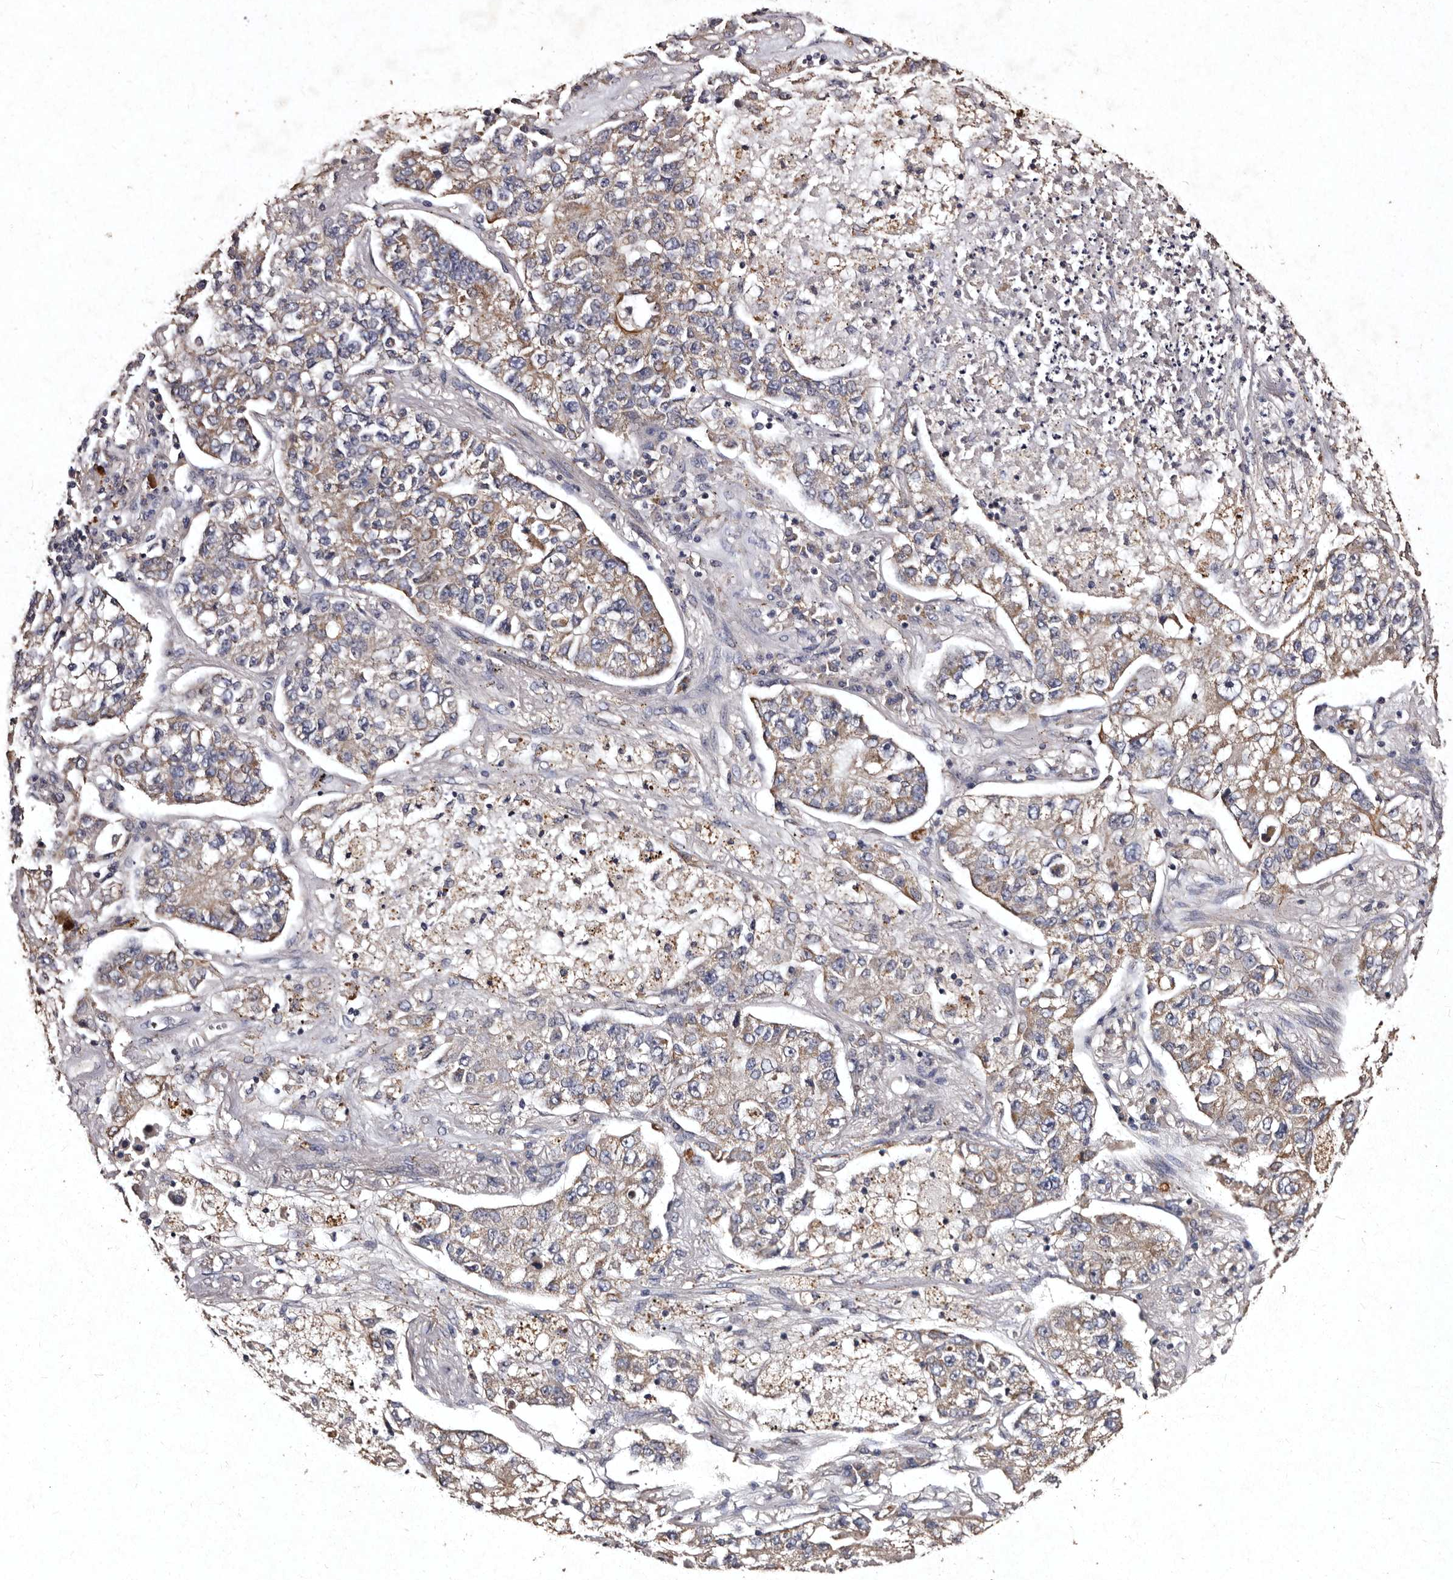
{"staining": {"intensity": "moderate", "quantity": "<25%", "location": "cytoplasmic/membranous"}, "tissue": "lung cancer", "cell_type": "Tumor cells", "image_type": "cancer", "snomed": [{"axis": "morphology", "description": "Adenocarcinoma, NOS"}, {"axis": "topography", "description": "Lung"}], "caption": "This histopathology image reveals adenocarcinoma (lung) stained with IHC to label a protein in brown. The cytoplasmic/membranous of tumor cells show moderate positivity for the protein. Nuclei are counter-stained blue.", "gene": "TFB1M", "patient": {"sex": "male", "age": 49}}